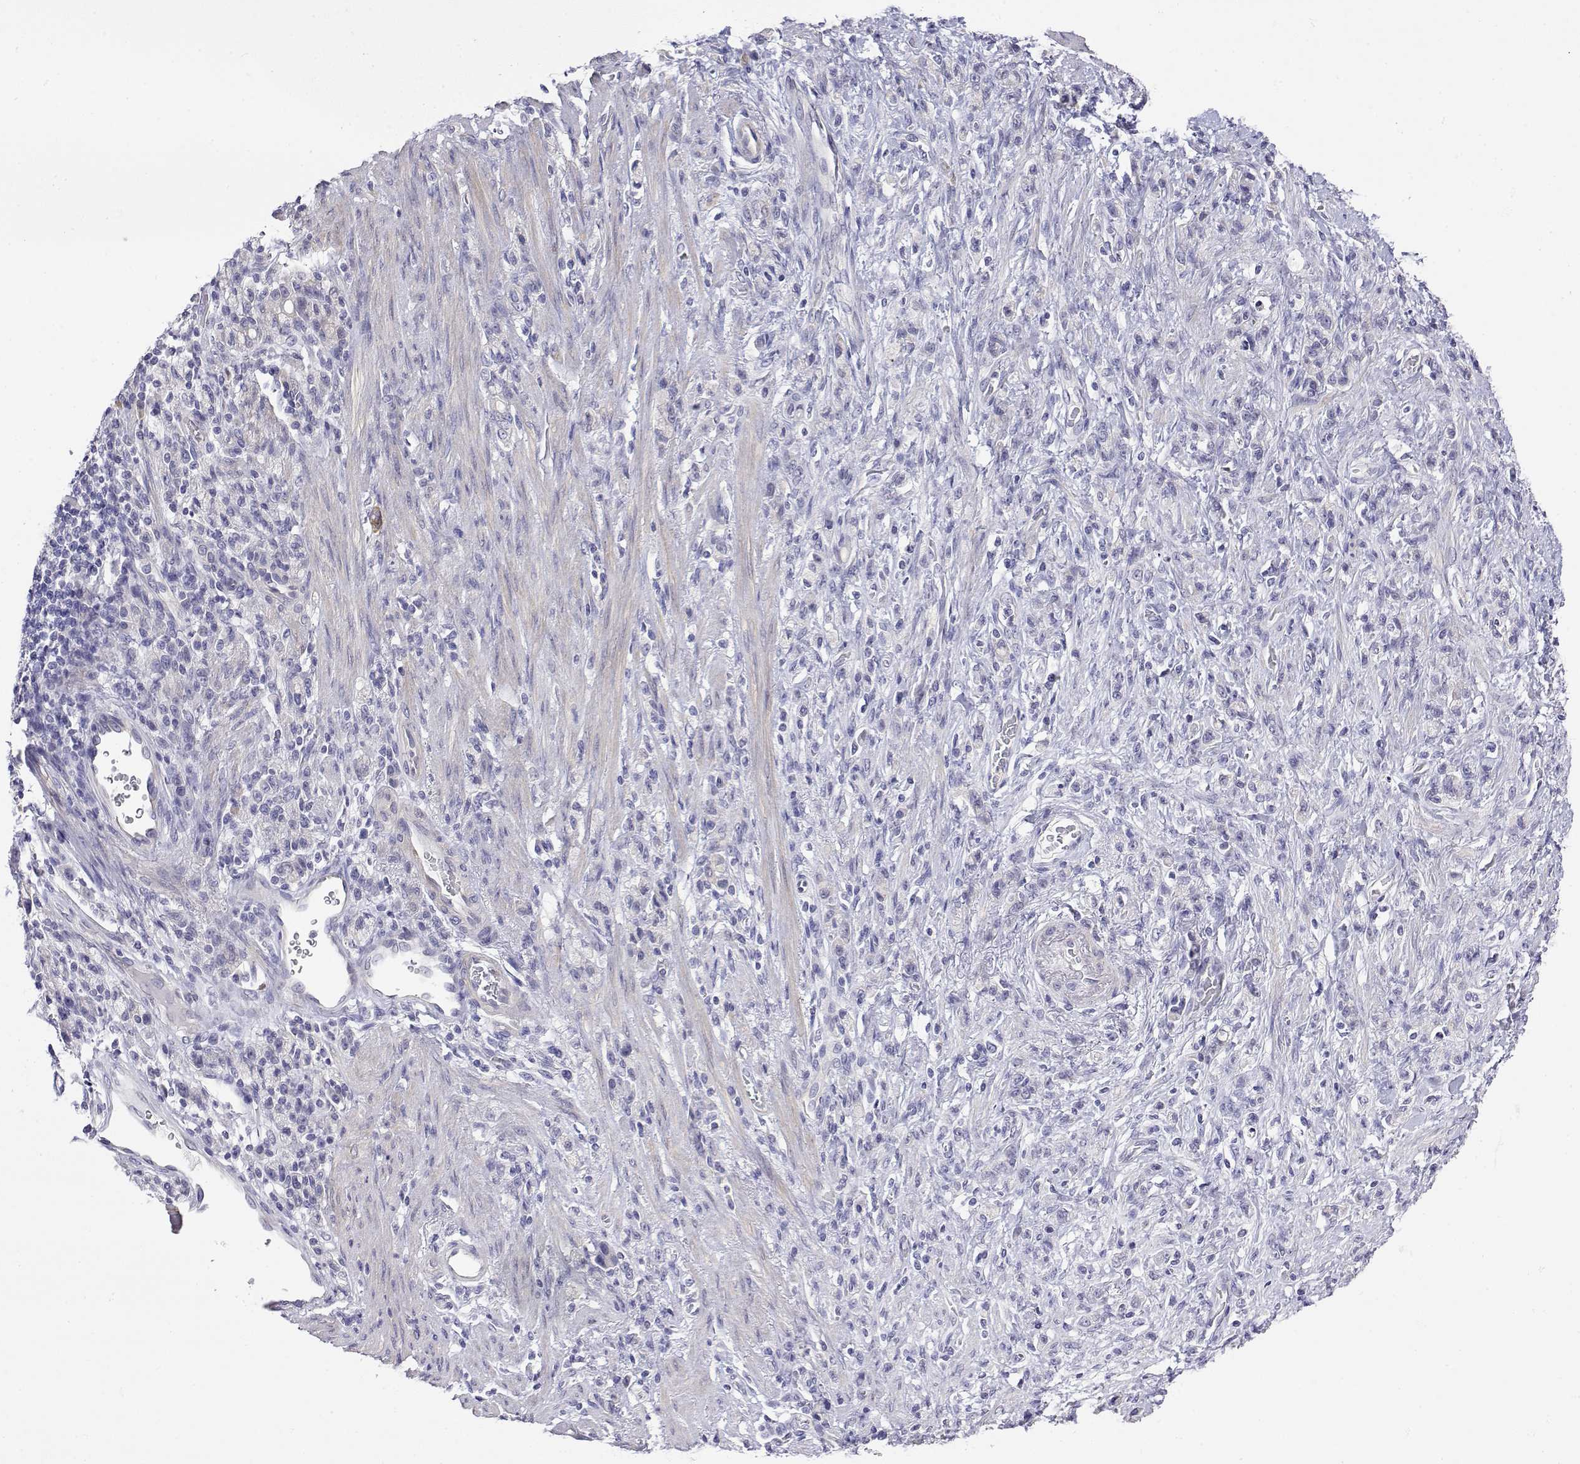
{"staining": {"intensity": "negative", "quantity": "none", "location": "none"}, "tissue": "stomach cancer", "cell_type": "Tumor cells", "image_type": "cancer", "snomed": [{"axis": "morphology", "description": "Adenocarcinoma, NOS"}, {"axis": "topography", "description": "Stomach"}], "caption": "The image shows no staining of tumor cells in adenocarcinoma (stomach).", "gene": "LY6D", "patient": {"sex": "male", "age": 77}}